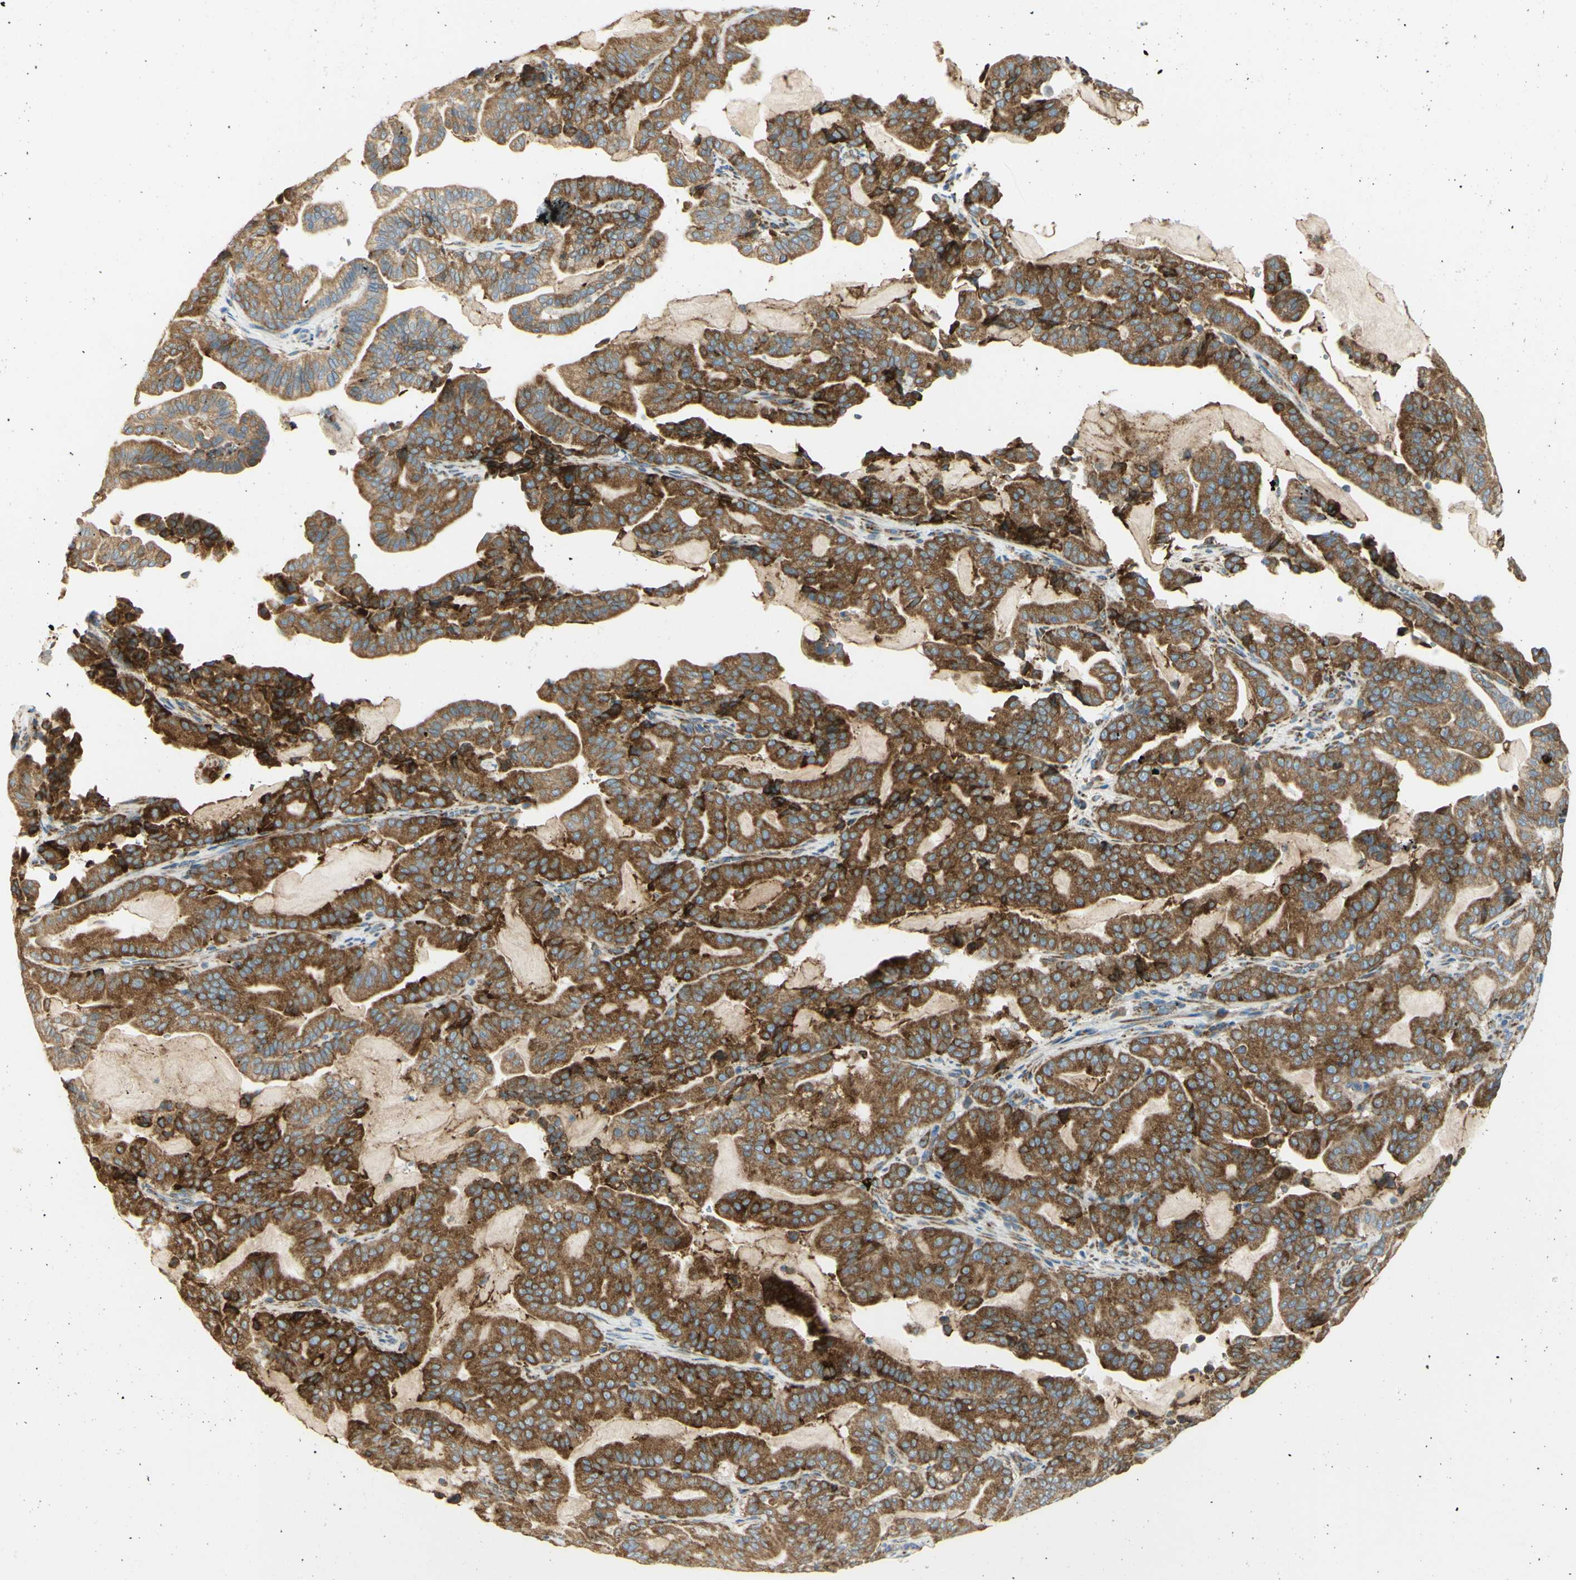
{"staining": {"intensity": "strong", "quantity": ">75%", "location": "cytoplasmic/membranous"}, "tissue": "pancreatic cancer", "cell_type": "Tumor cells", "image_type": "cancer", "snomed": [{"axis": "morphology", "description": "Adenocarcinoma, NOS"}, {"axis": "topography", "description": "Pancreas"}], "caption": "A brown stain shows strong cytoplasmic/membranous staining of a protein in pancreatic adenocarcinoma tumor cells.", "gene": "MANF", "patient": {"sex": "male", "age": 63}}